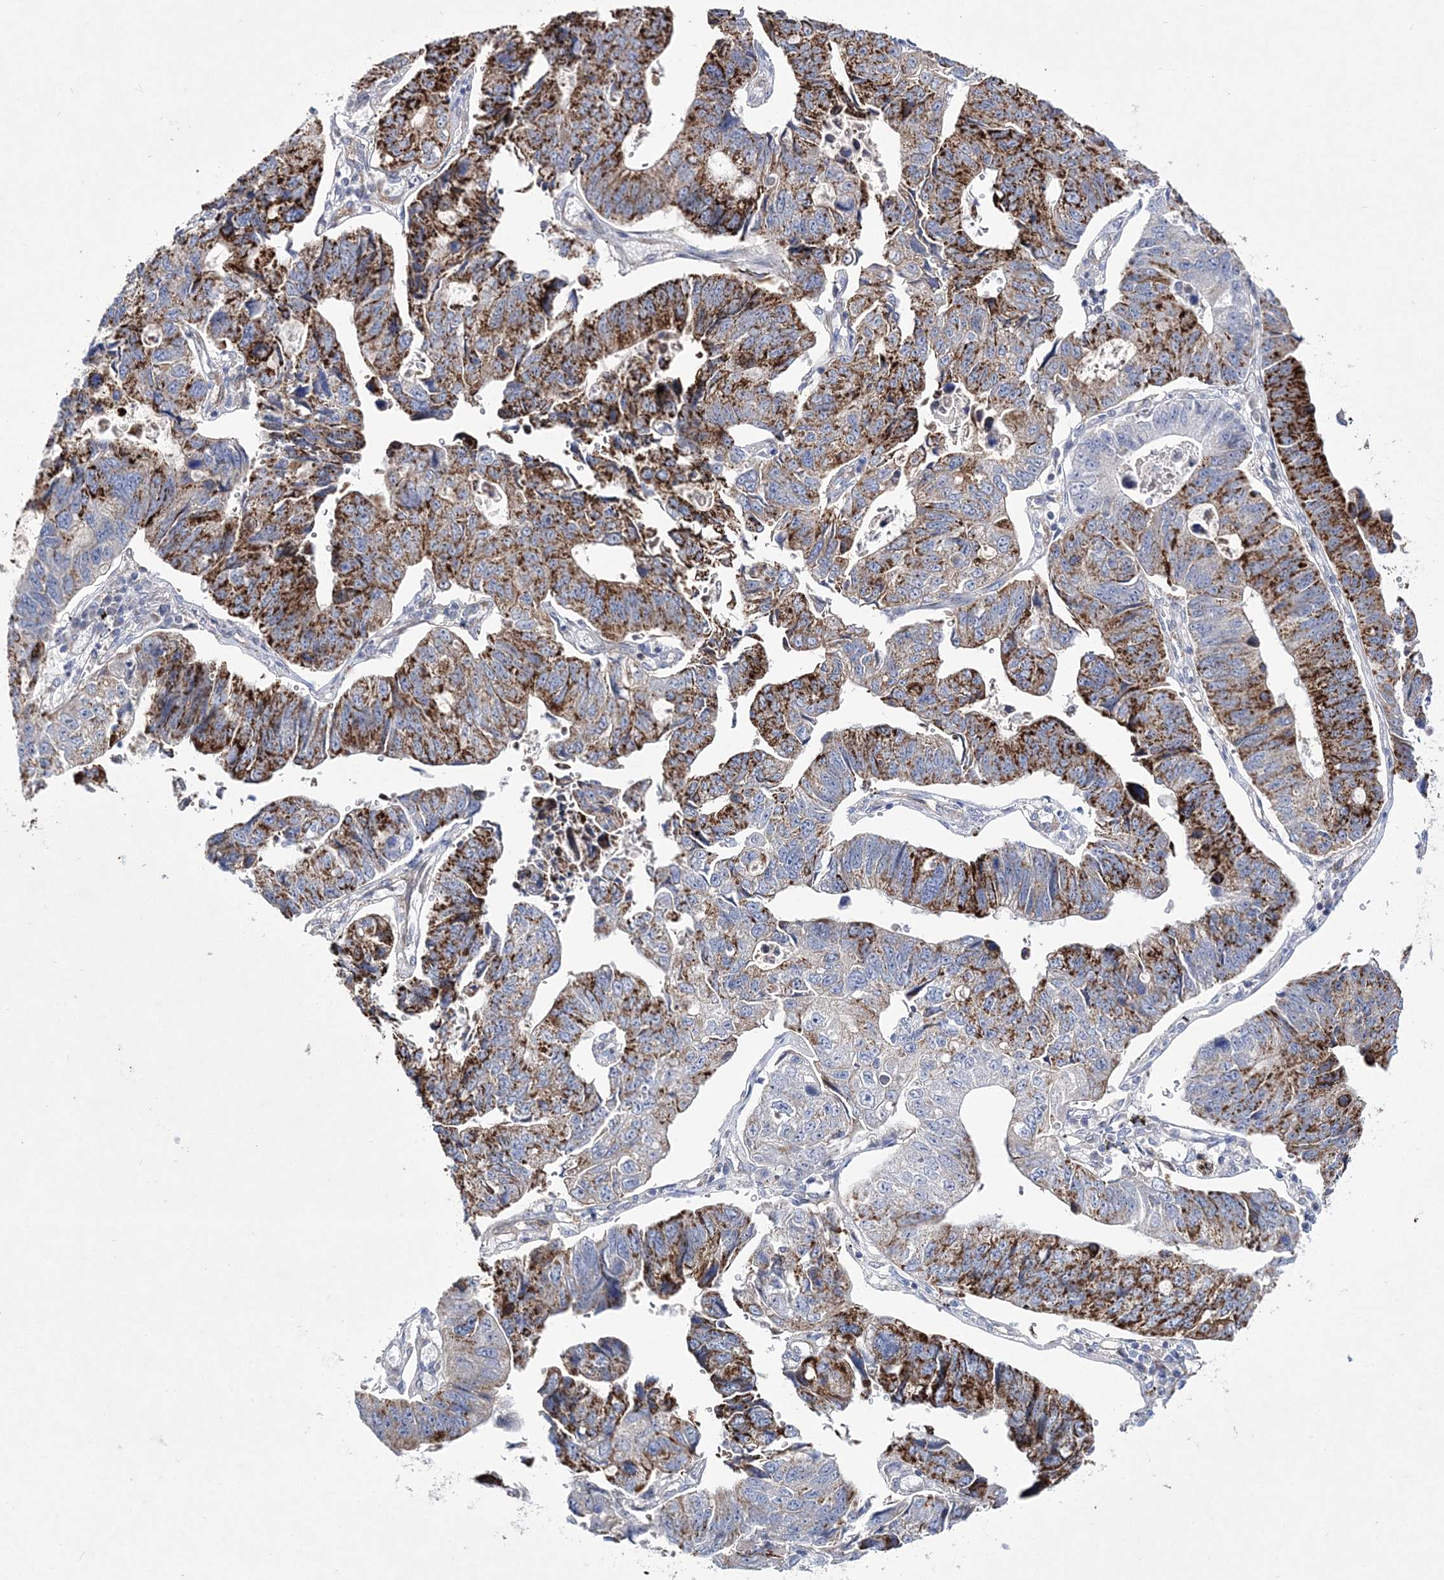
{"staining": {"intensity": "strong", "quantity": ">75%", "location": "cytoplasmic/membranous"}, "tissue": "stomach cancer", "cell_type": "Tumor cells", "image_type": "cancer", "snomed": [{"axis": "morphology", "description": "Adenocarcinoma, NOS"}, {"axis": "topography", "description": "Stomach"}], "caption": "High-power microscopy captured an immunohistochemistry (IHC) image of adenocarcinoma (stomach), revealing strong cytoplasmic/membranous positivity in about >75% of tumor cells.", "gene": "ANO1", "patient": {"sex": "male", "age": 59}}